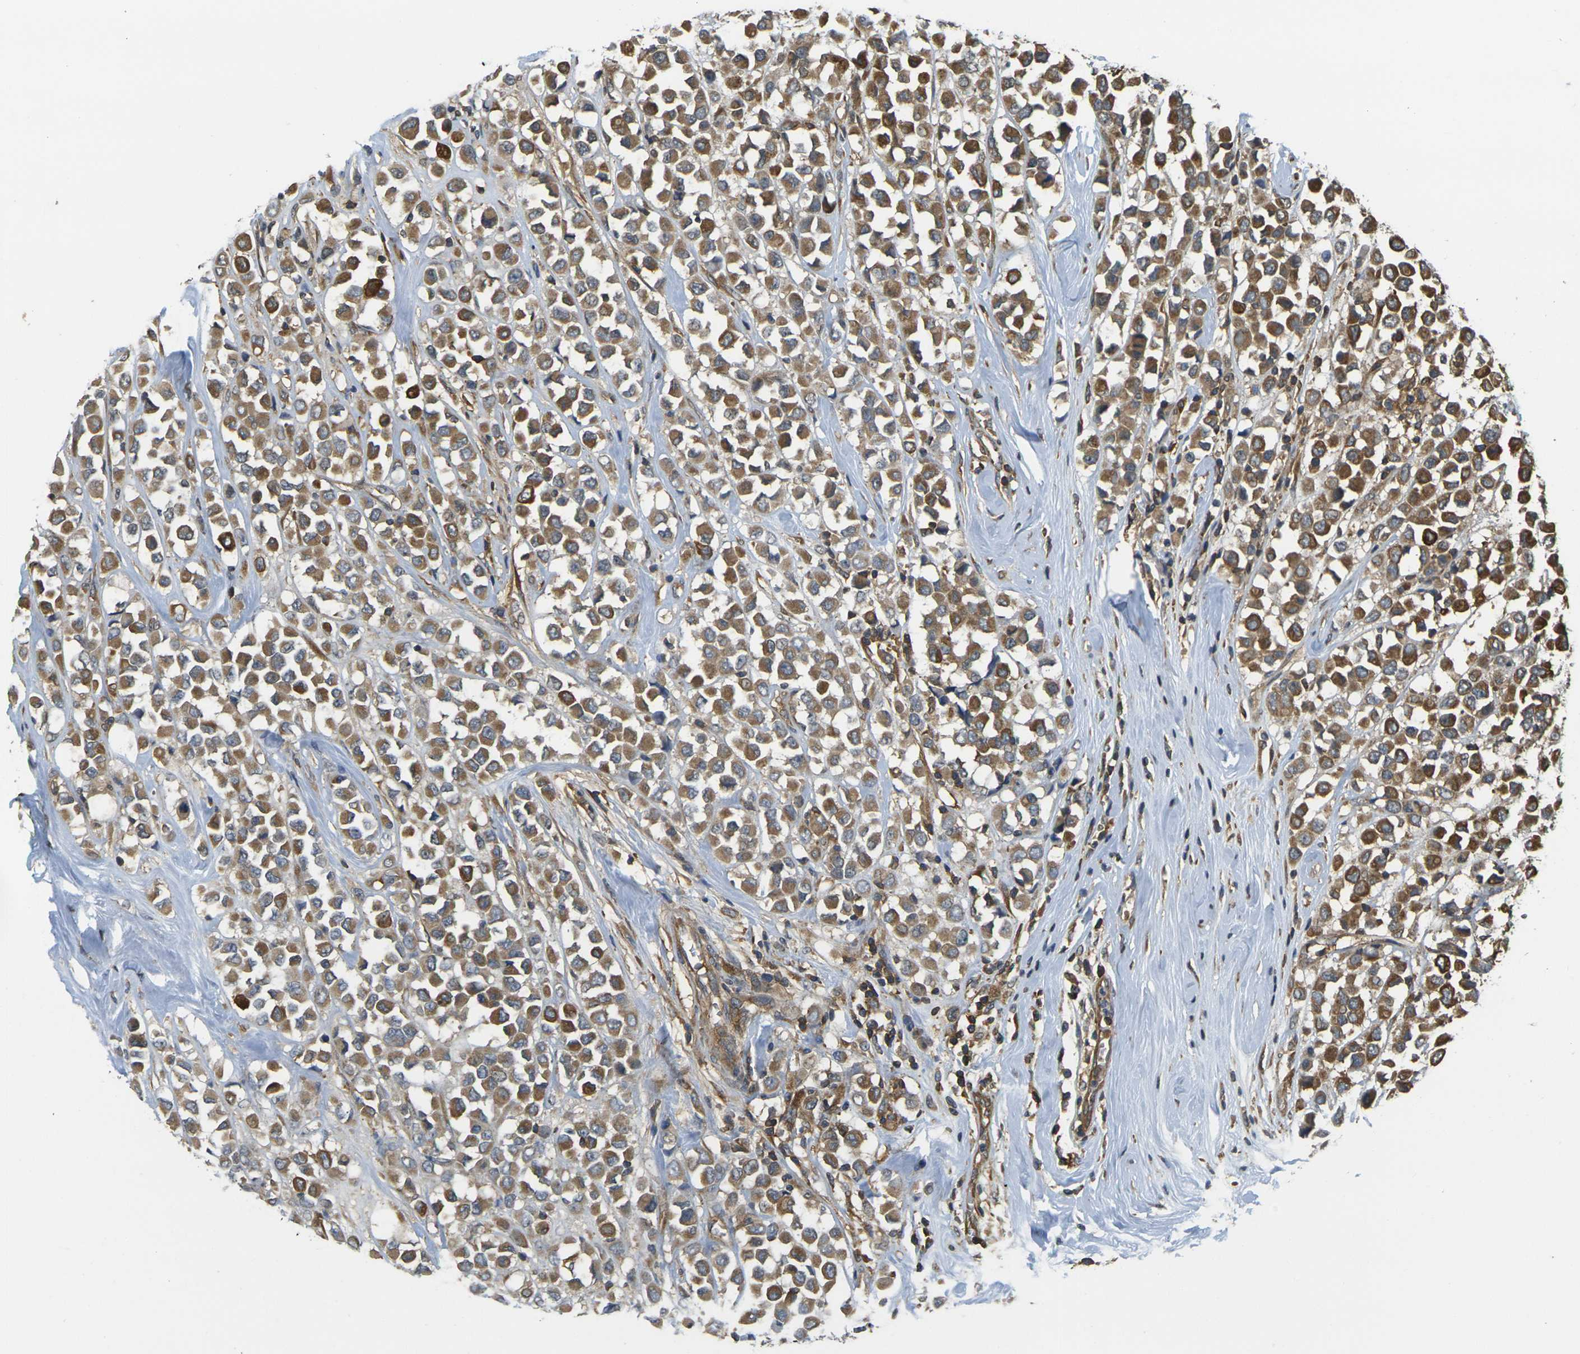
{"staining": {"intensity": "moderate", "quantity": ">75%", "location": "cytoplasmic/membranous"}, "tissue": "breast cancer", "cell_type": "Tumor cells", "image_type": "cancer", "snomed": [{"axis": "morphology", "description": "Duct carcinoma"}, {"axis": "topography", "description": "Breast"}], "caption": "Breast cancer stained with DAB (3,3'-diaminobenzidine) IHC displays medium levels of moderate cytoplasmic/membranous expression in approximately >75% of tumor cells. (DAB IHC, brown staining for protein, blue staining for nuclei).", "gene": "CAST", "patient": {"sex": "female", "age": 61}}